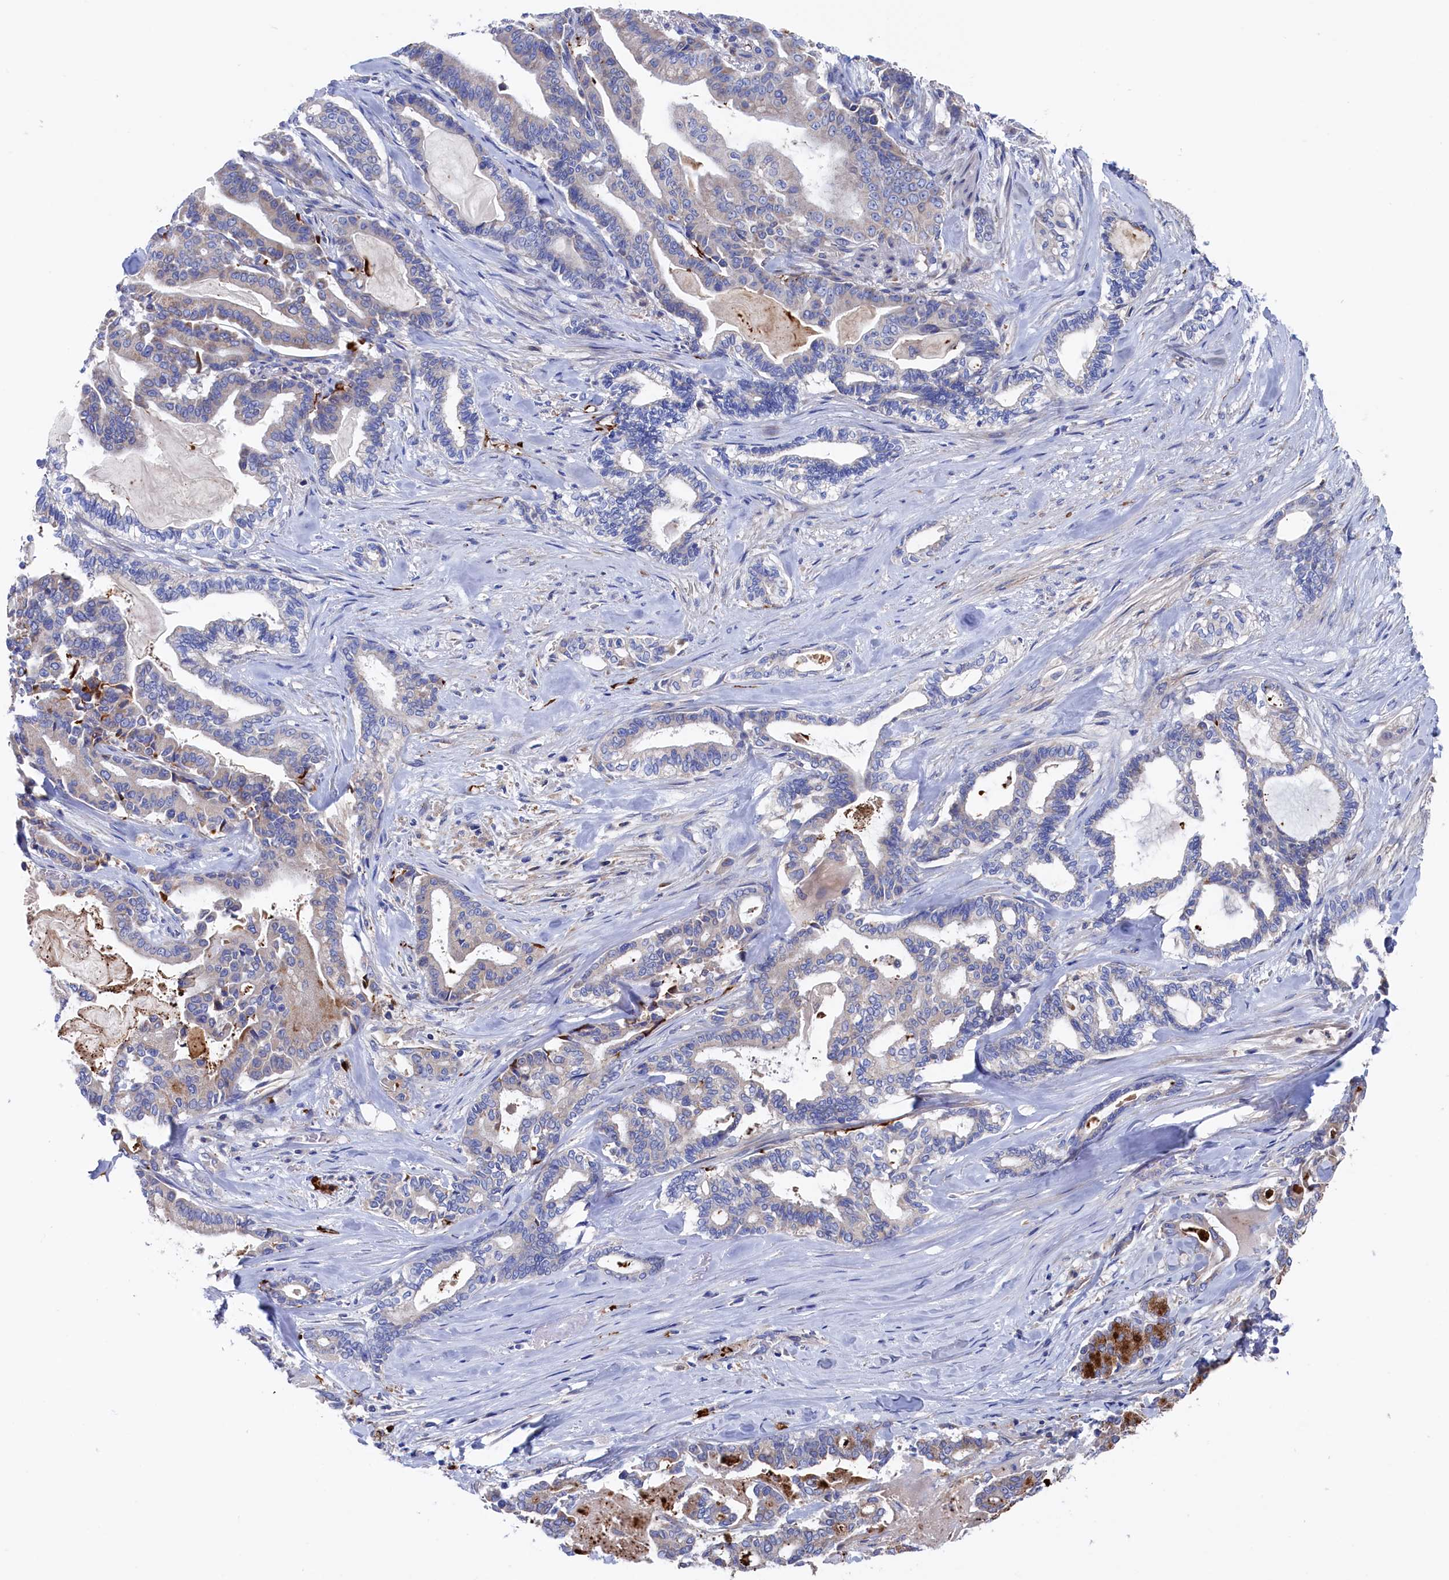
{"staining": {"intensity": "moderate", "quantity": "<25%", "location": "cytoplasmic/membranous"}, "tissue": "pancreatic cancer", "cell_type": "Tumor cells", "image_type": "cancer", "snomed": [{"axis": "morphology", "description": "Adenocarcinoma, NOS"}, {"axis": "topography", "description": "Pancreas"}], "caption": "Immunohistochemical staining of pancreatic adenocarcinoma displays moderate cytoplasmic/membranous protein positivity in approximately <25% of tumor cells.", "gene": "C12orf73", "patient": {"sex": "male", "age": 63}}